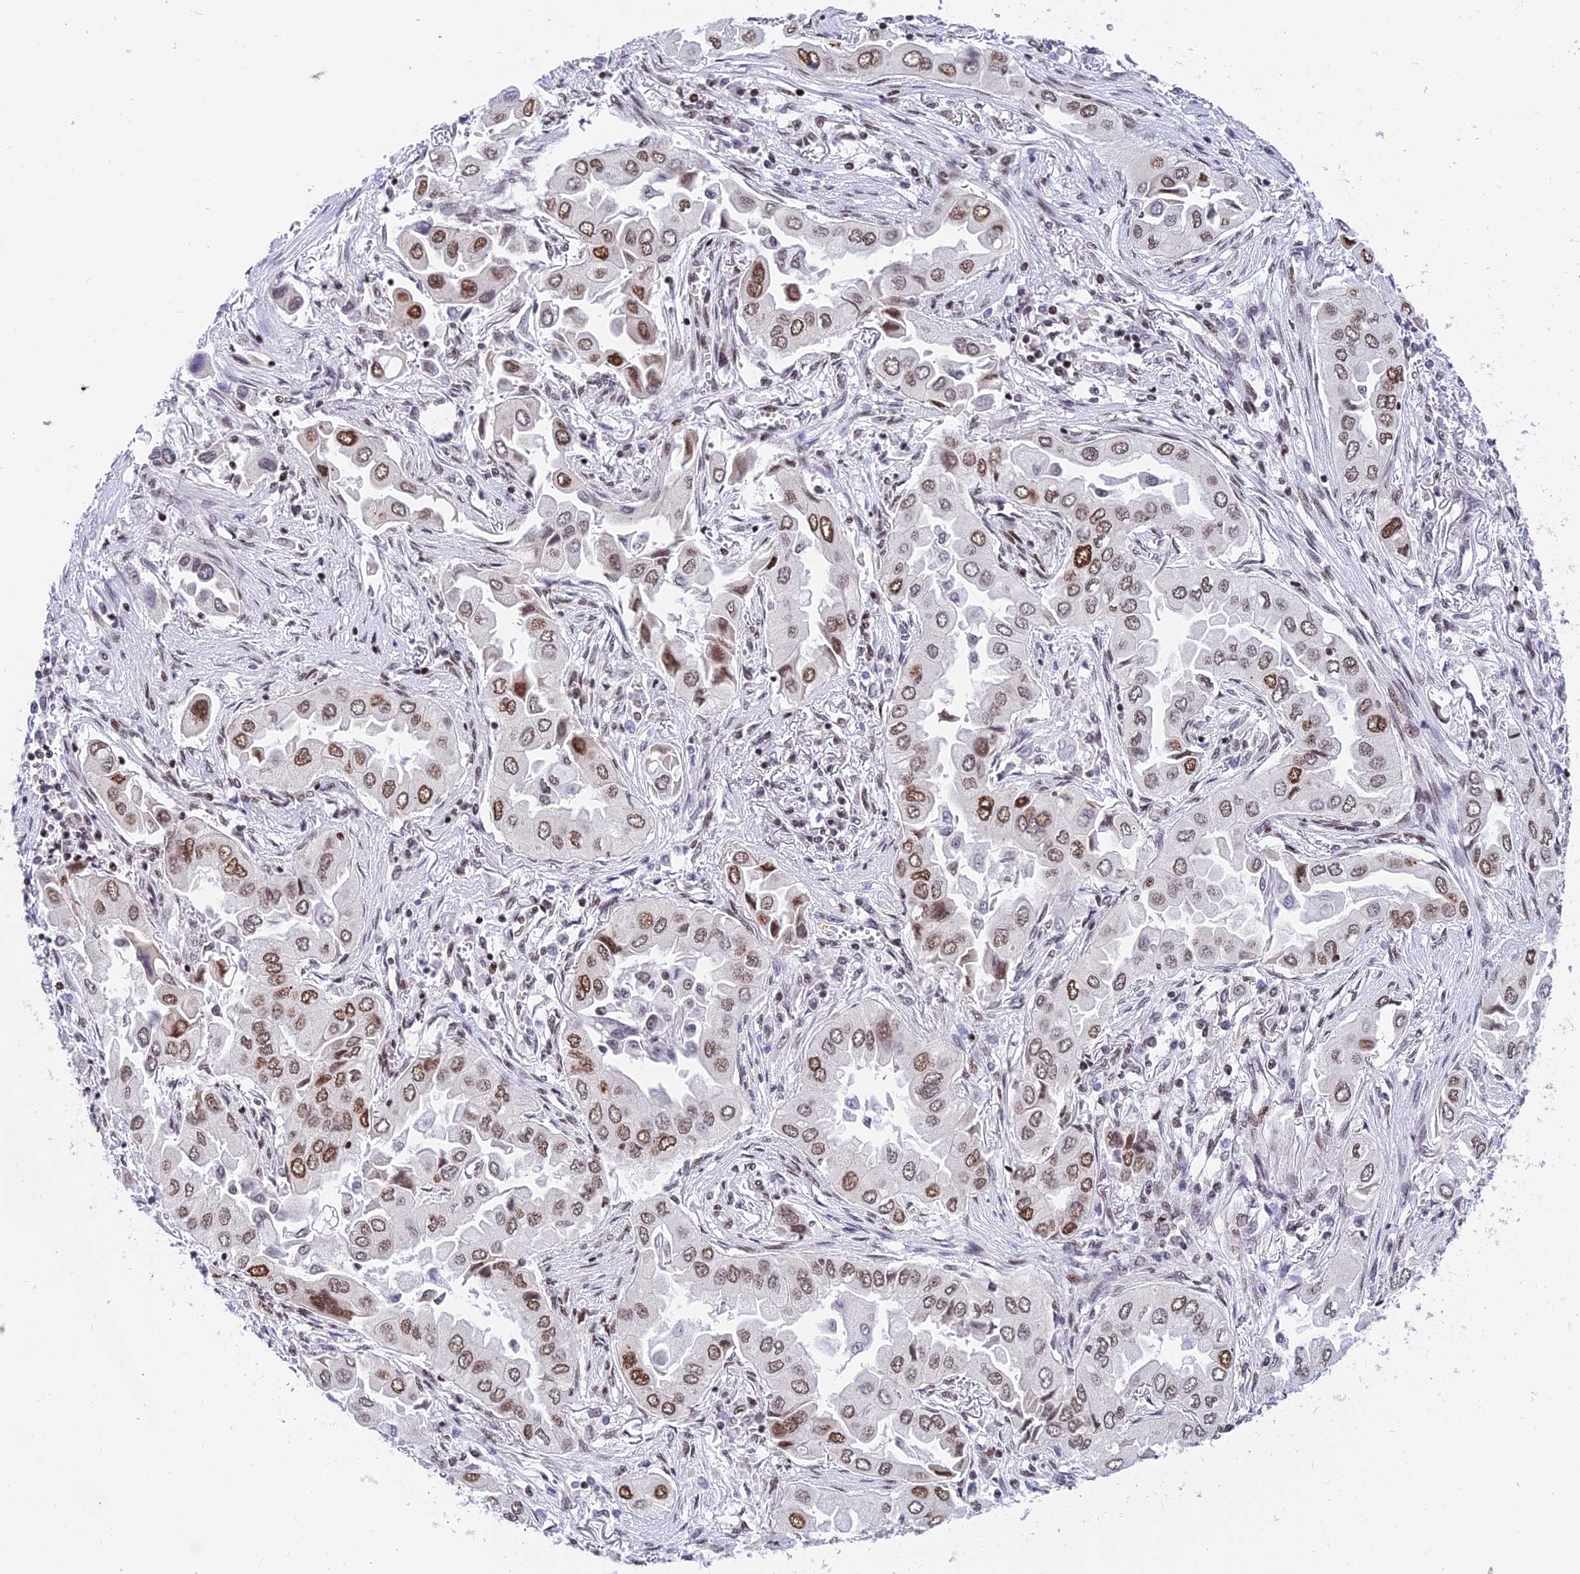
{"staining": {"intensity": "moderate", "quantity": ">75%", "location": "nuclear"}, "tissue": "lung cancer", "cell_type": "Tumor cells", "image_type": "cancer", "snomed": [{"axis": "morphology", "description": "Adenocarcinoma, NOS"}, {"axis": "topography", "description": "Lung"}], "caption": "This histopathology image reveals lung cancer (adenocarcinoma) stained with IHC to label a protein in brown. The nuclear of tumor cells show moderate positivity for the protein. Nuclei are counter-stained blue.", "gene": "USP22", "patient": {"sex": "female", "age": 76}}